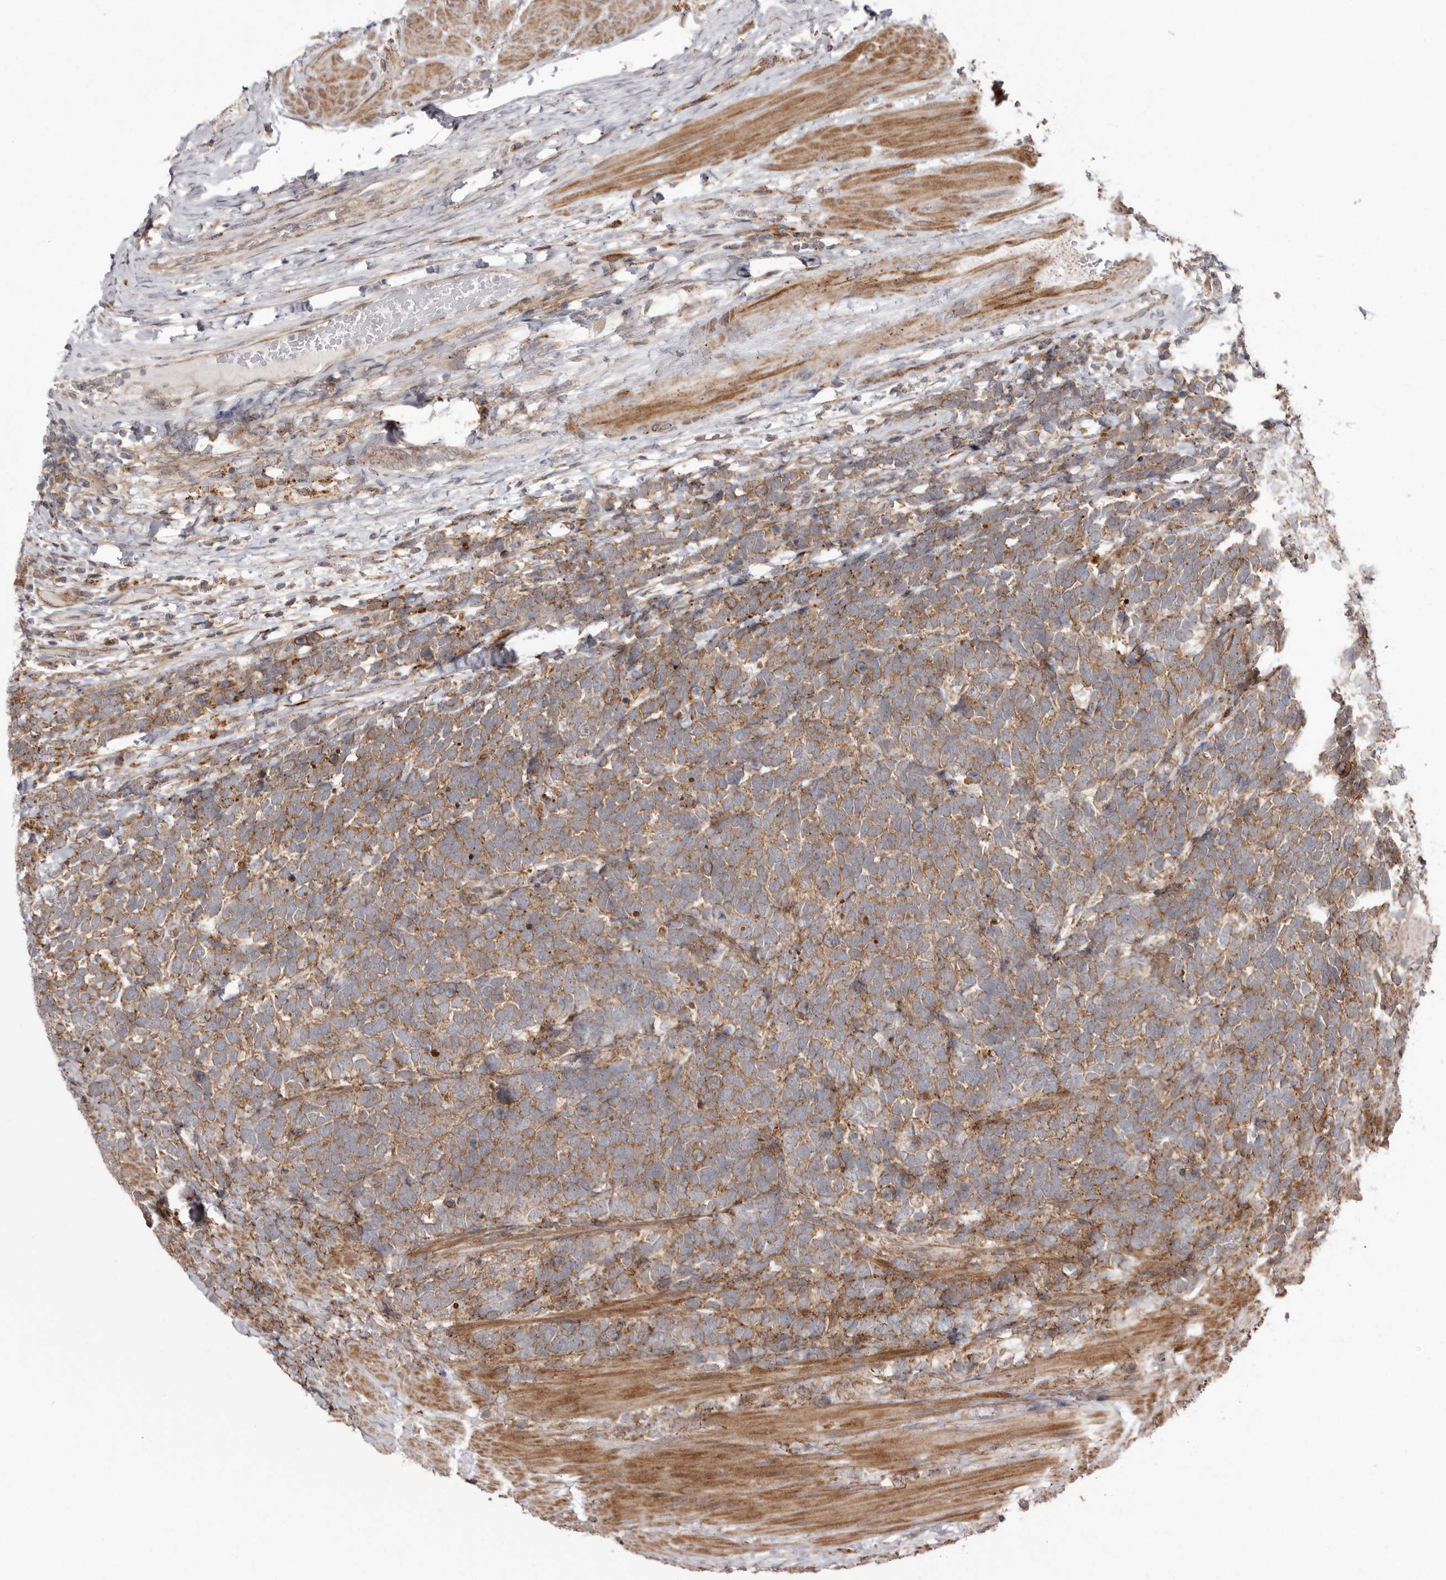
{"staining": {"intensity": "moderate", "quantity": ">75%", "location": "cytoplasmic/membranous"}, "tissue": "urothelial cancer", "cell_type": "Tumor cells", "image_type": "cancer", "snomed": [{"axis": "morphology", "description": "Urothelial carcinoma, High grade"}, {"axis": "topography", "description": "Urinary bladder"}], "caption": "Immunohistochemical staining of urothelial carcinoma (high-grade) shows medium levels of moderate cytoplasmic/membranous protein staining in about >75% of tumor cells.", "gene": "NUP43", "patient": {"sex": "female", "age": 82}}